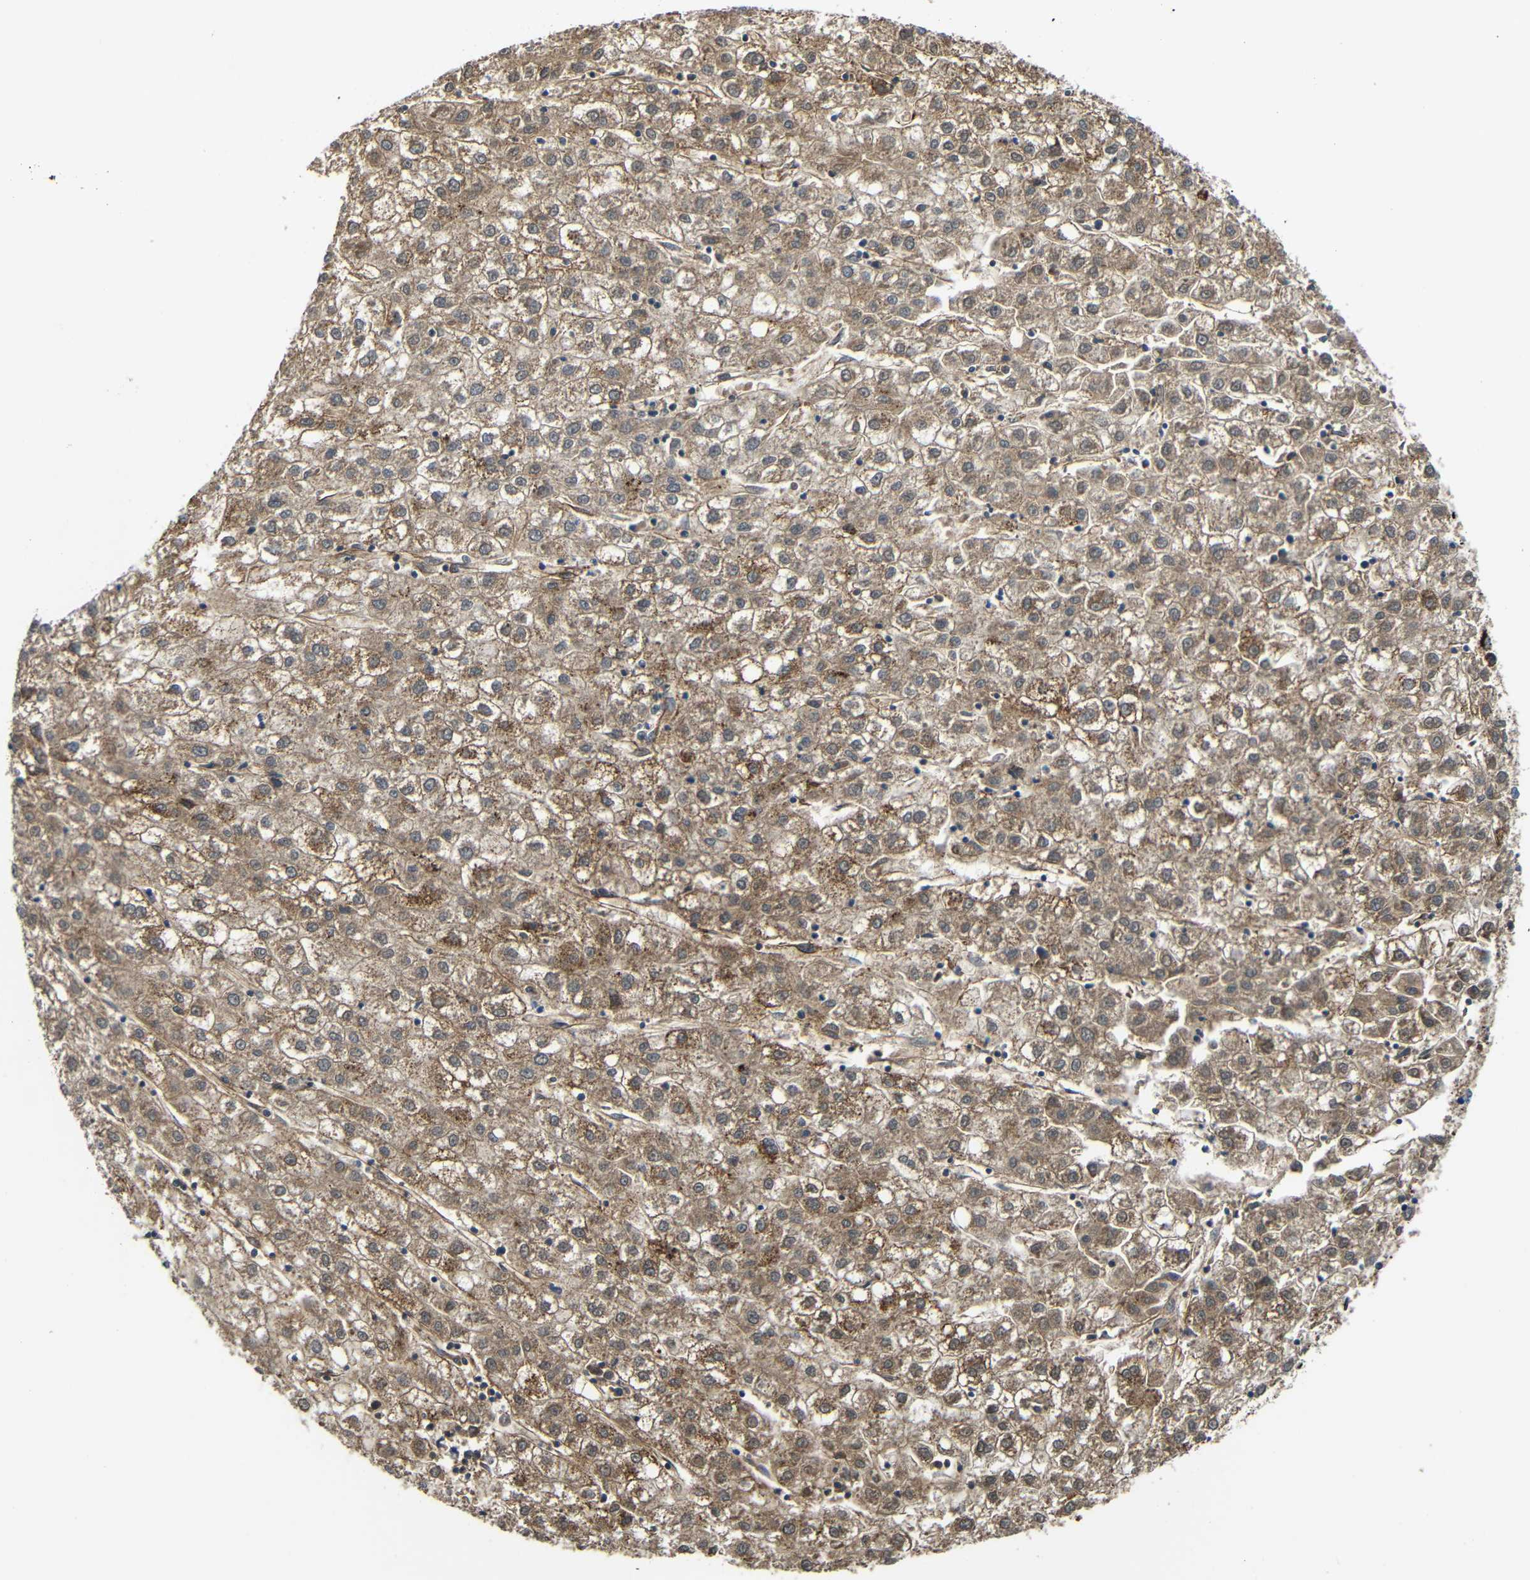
{"staining": {"intensity": "moderate", "quantity": ">75%", "location": "cytoplasmic/membranous"}, "tissue": "liver cancer", "cell_type": "Tumor cells", "image_type": "cancer", "snomed": [{"axis": "morphology", "description": "Carcinoma, Hepatocellular, NOS"}, {"axis": "topography", "description": "Liver"}], "caption": "A medium amount of moderate cytoplasmic/membranous positivity is appreciated in about >75% of tumor cells in hepatocellular carcinoma (liver) tissue. (IHC, brightfield microscopy, high magnification).", "gene": "IGSF10", "patient": {"sex": "male", "age": 72}}